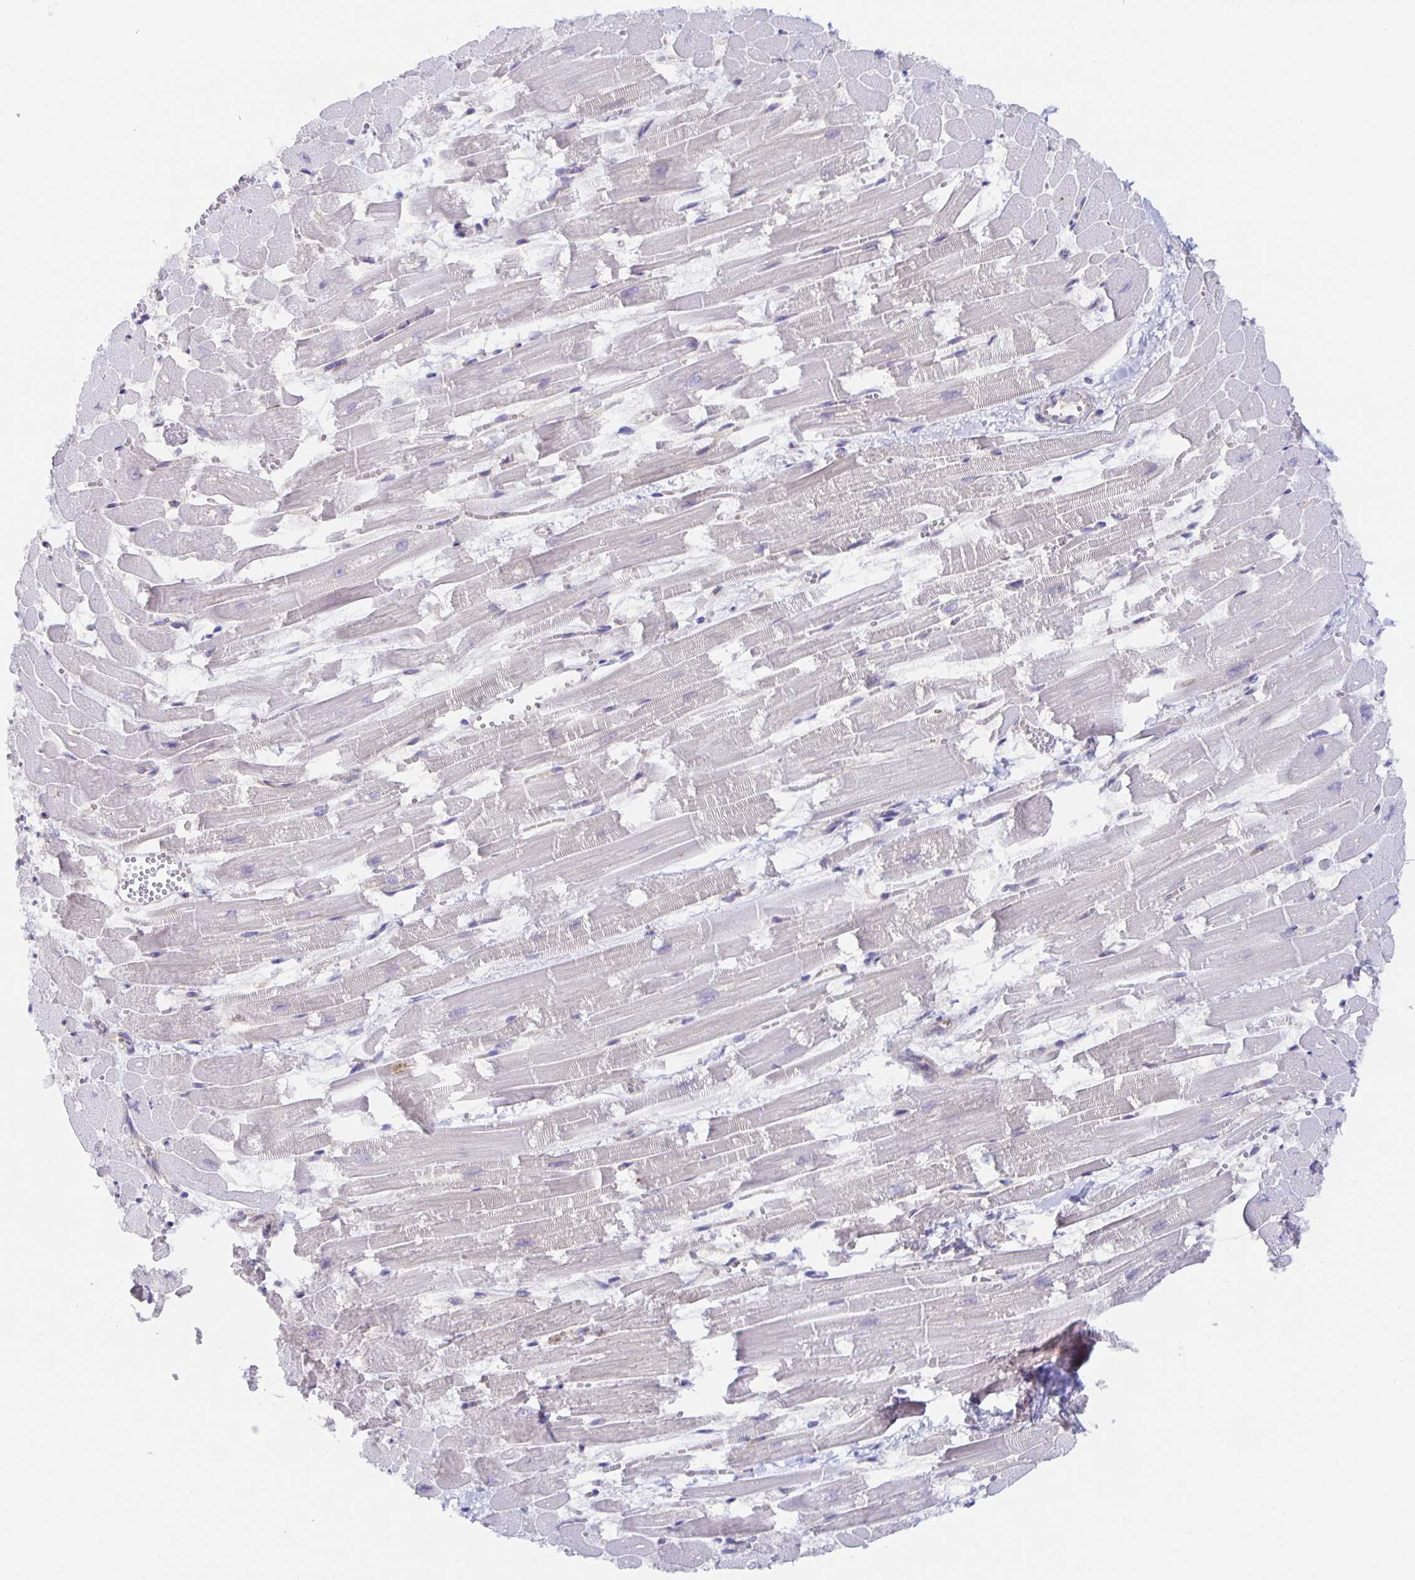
{"staining": {"intensity": "negative", "quantity": "none", "location": "none"}, "tissue": "heart muscle", "cell_type": "Cardiomyocytes", "image_type": "normal", "snomed": [{"axis": "morphology", "description": "Normal tissue, NOS"}, {"axis": "topography", "description": "Heart"}], "caption": "Human heart muscle stained for a protein using IHC exhibits no positivity in cardiomyocytes.", "gene": "BAD", "patient": {"sex": "female", "age": 52}}